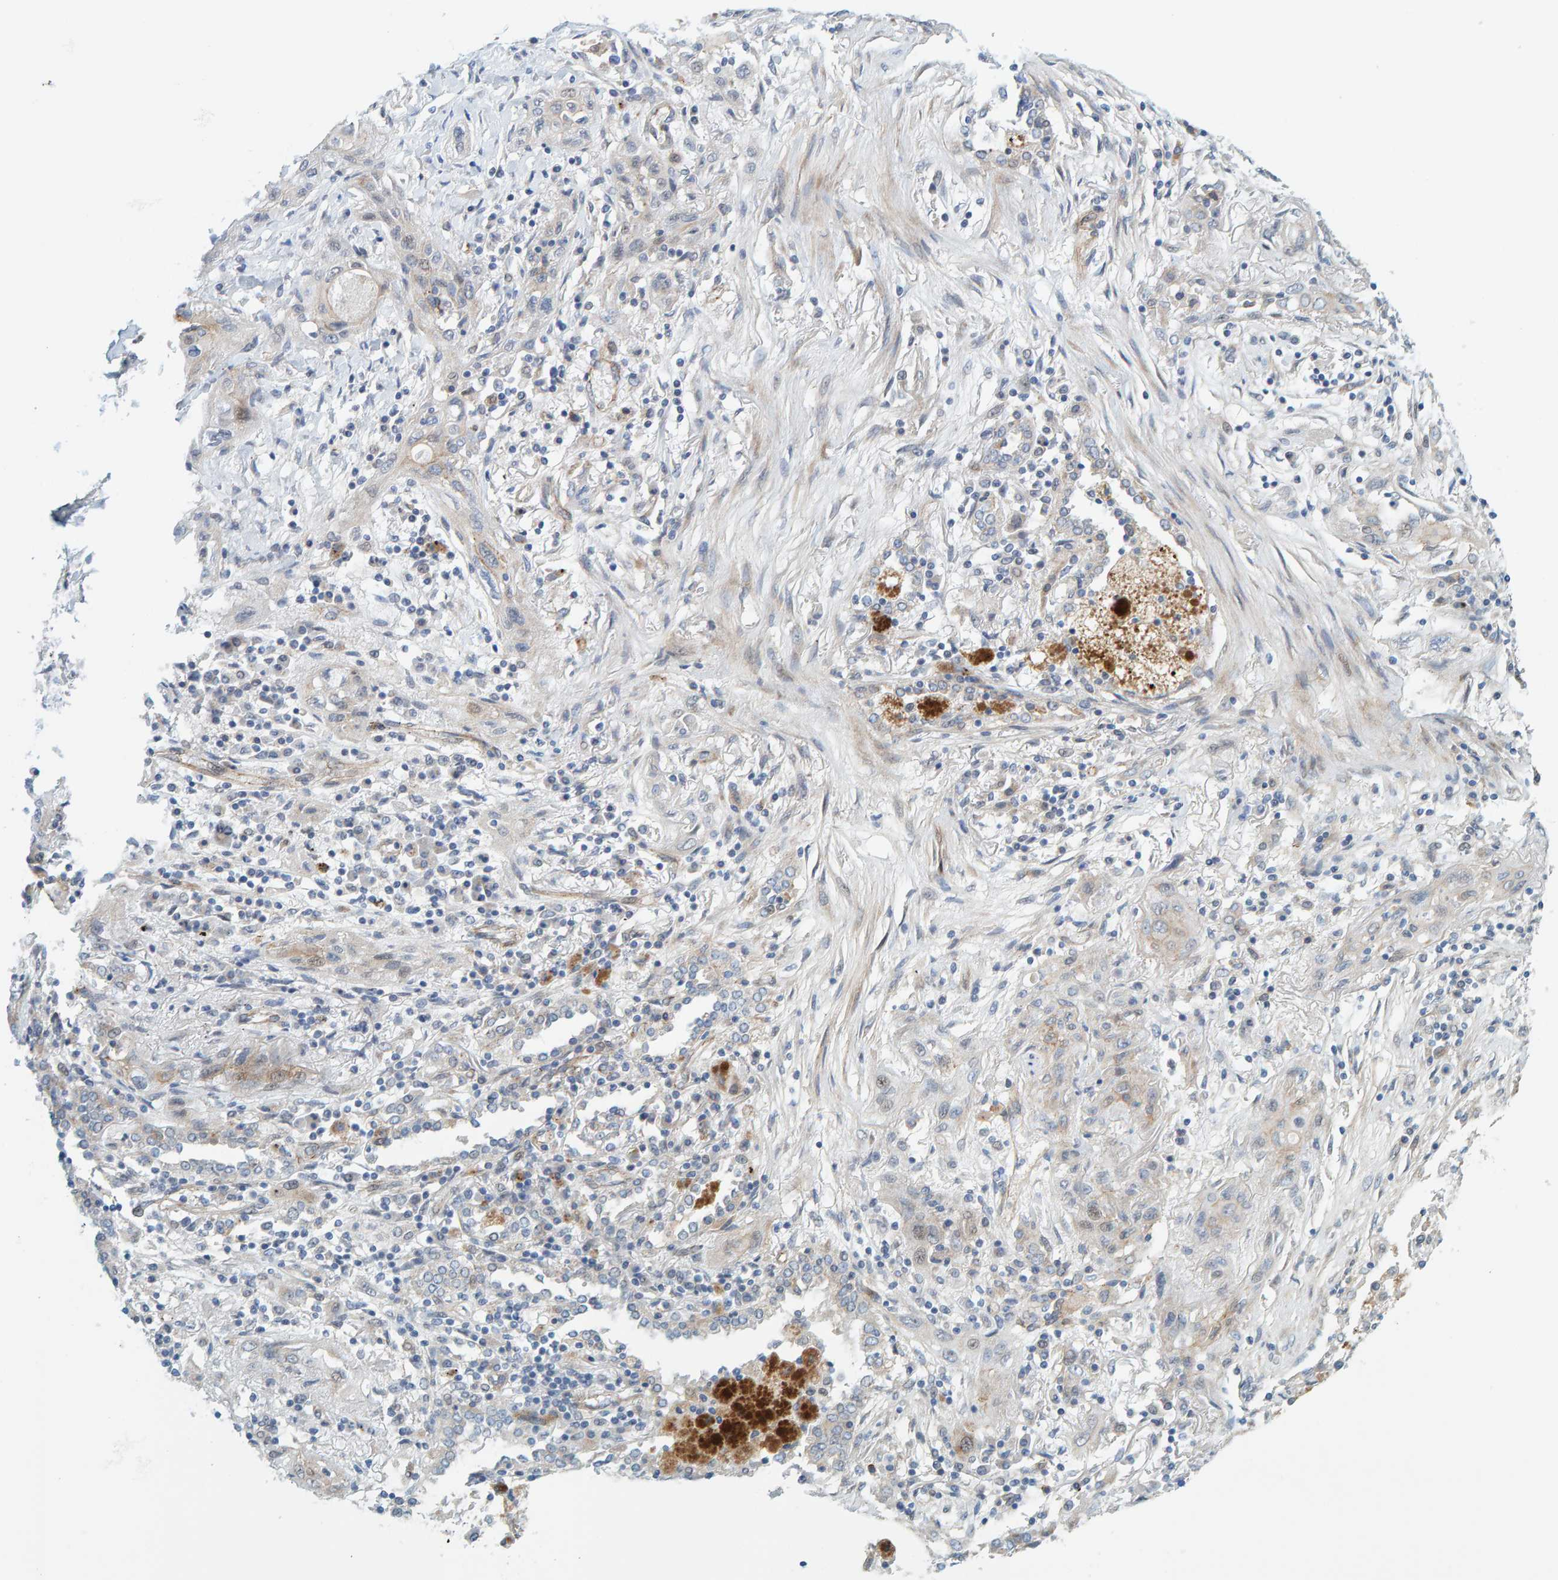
{"staining": {"intensity": "weak", "quantity": "<25%", "location": "cytoplasmic/membranous"}, "tissue": "lung cancer", "cell_type": "Tumor cells", "image_type": "cancer", "snomed": [{"axis": "morphology", "description": "Squamous cell carcinoma, NOS"}, {"axis": "topography", "description": "Lung"}], "caption": "This is an immunohistochemistry image of lung squamous cell carcinoma. There is no staining in tumor cells.", "gene": "KRBA2", "patient": {"sex": "female", "age": 47}}